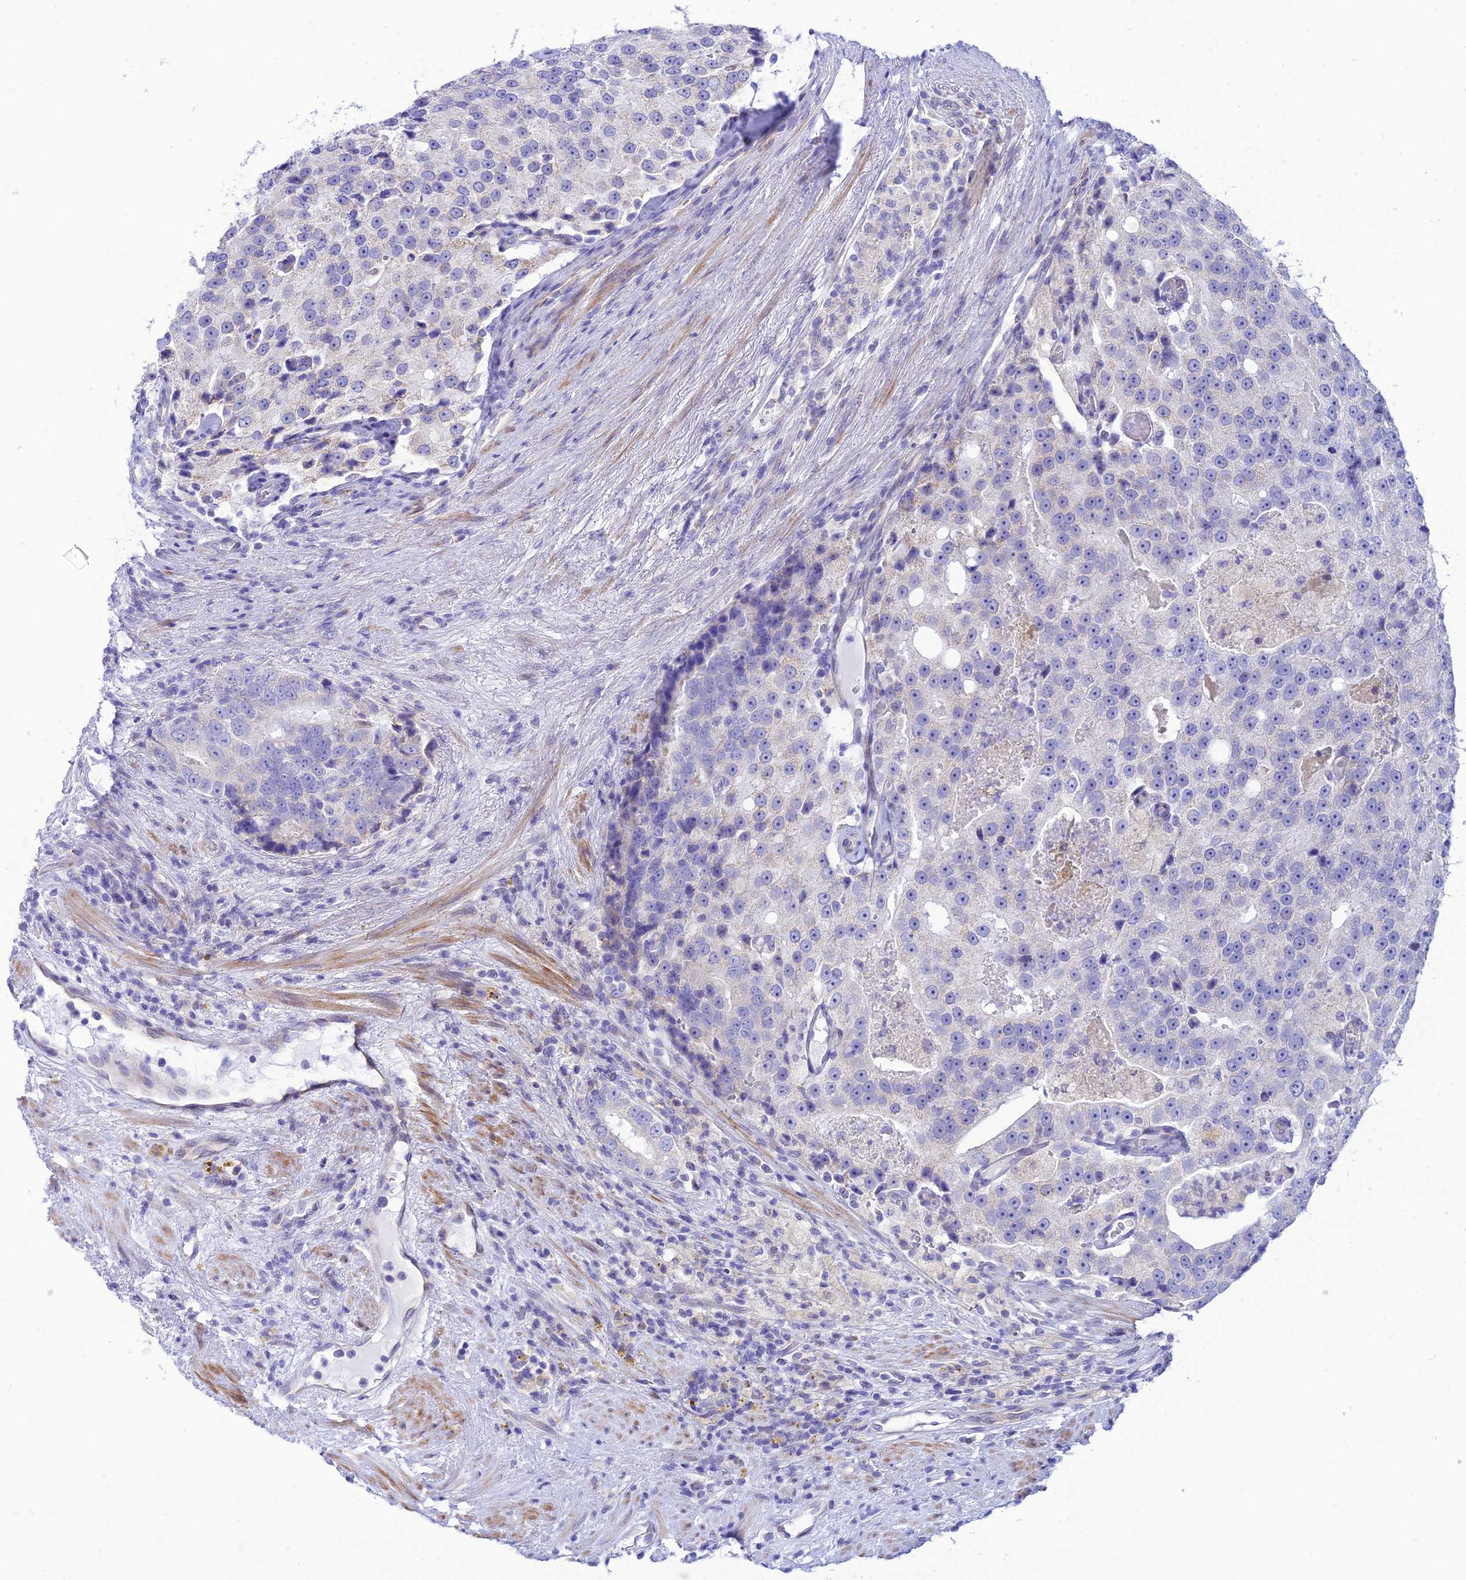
{"staining": {"intensity": "negative", "quantity": "none", "location": "none"}, "tissue": "prostate cancer", "cell_type": "Tumor cells", "image_type": "cancer", "snomed": [{"axis": "morphology", "description": "Adenocarcinoma, High grade"}, {"axis": "topography", "description": "Prostate"}], "caption": "Human prostate high-grade adenocarcinoma stained for a protein using immunohistochemistry reveals no expression in tumor cells.", "gene": "FAM186B", "patient": {"sex": "male", "age": 70}}